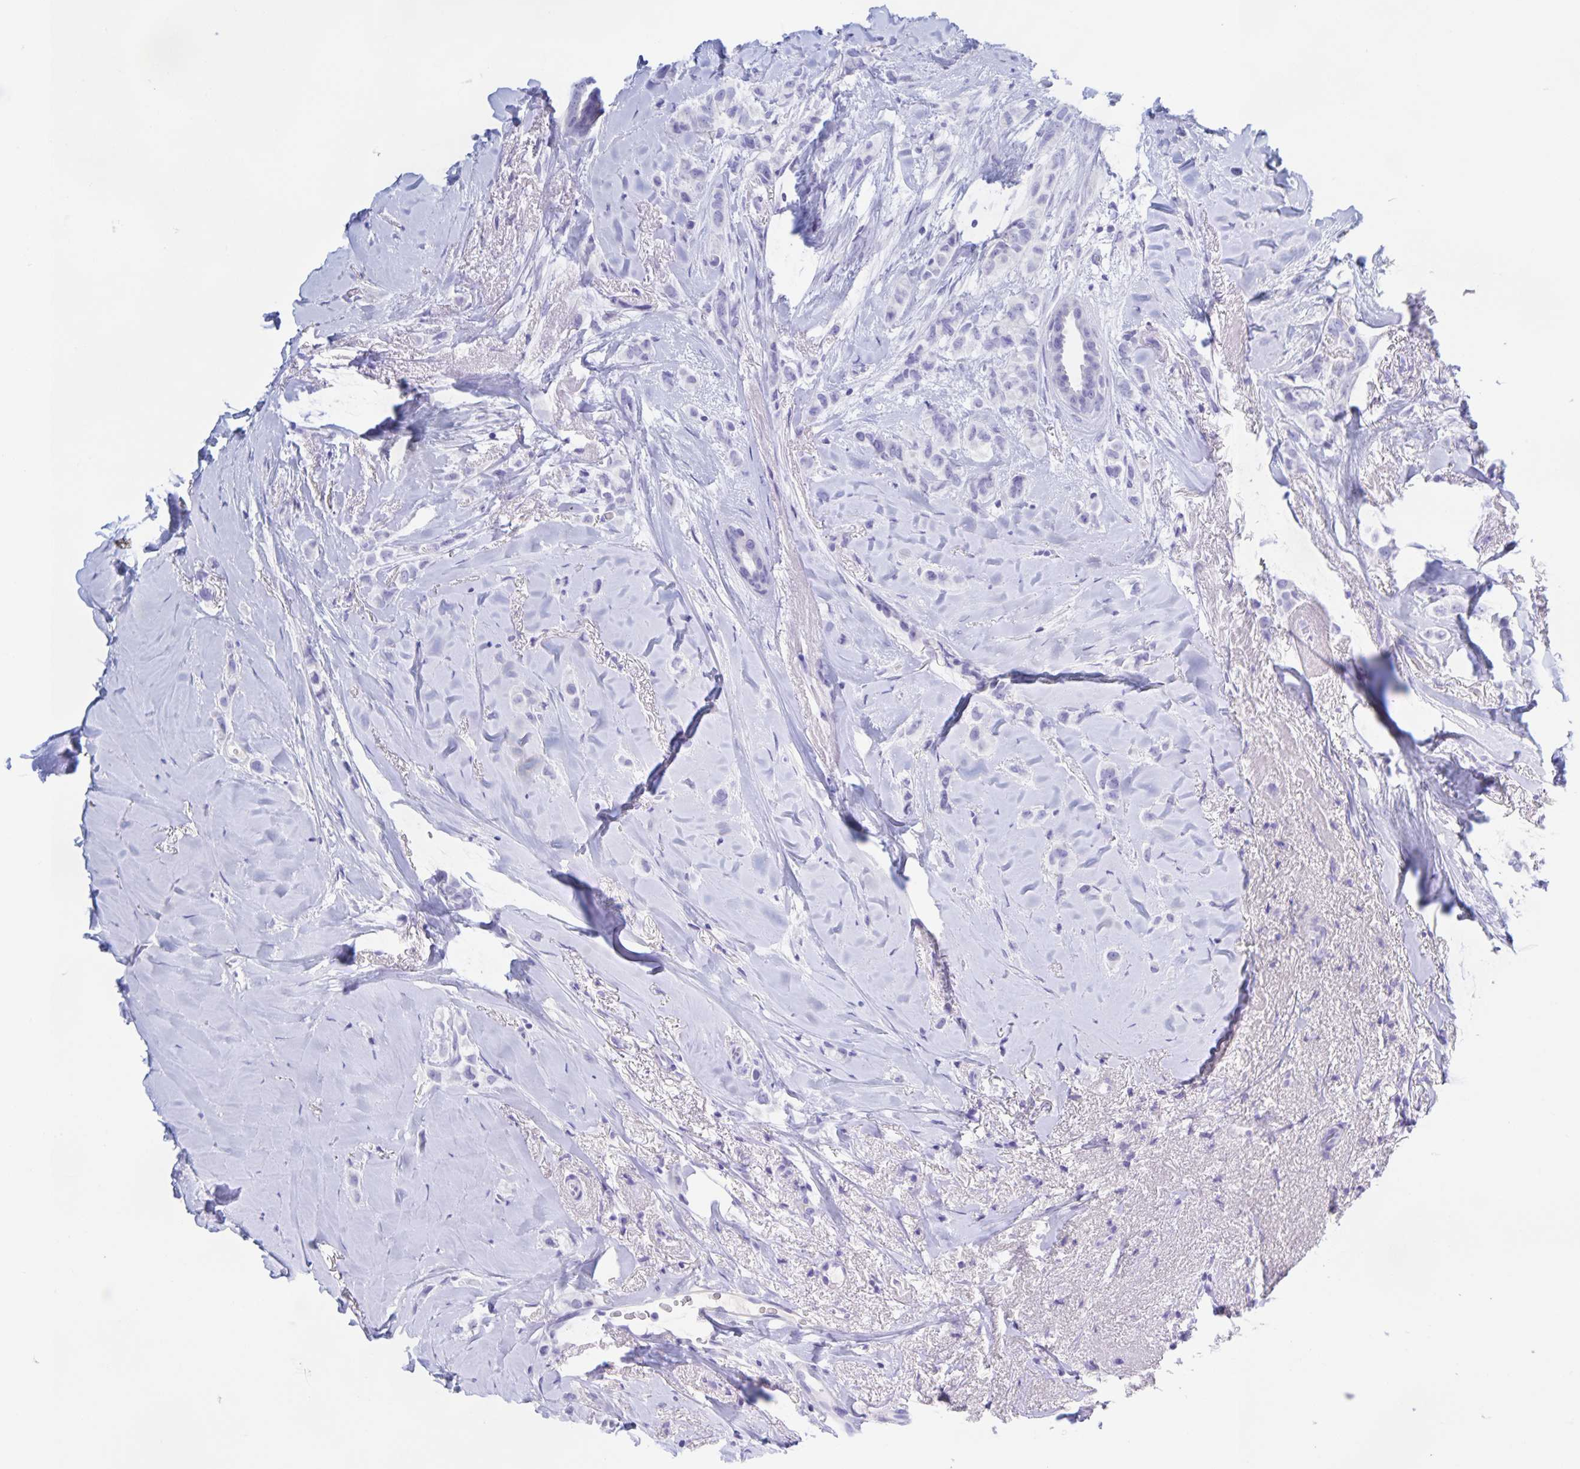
{"staining": {"intensity": "negative", "quantity": "none", "location": "none"}, "tissue": "breast cancer", "cell_type": "Tumor cells", "image_type": "cancer", "snomed": [{"axis": "morphology", "description": "Lobular carcinoma"}, {"axis": "topography", "description": "Breast"}], "caption": "This is an immunohistochemistry image of lobular carcinoma (breast). There is no expression in tumor cells.", "gene": "CATSPER4", "patient": {"sex": "female", "age": 66}}